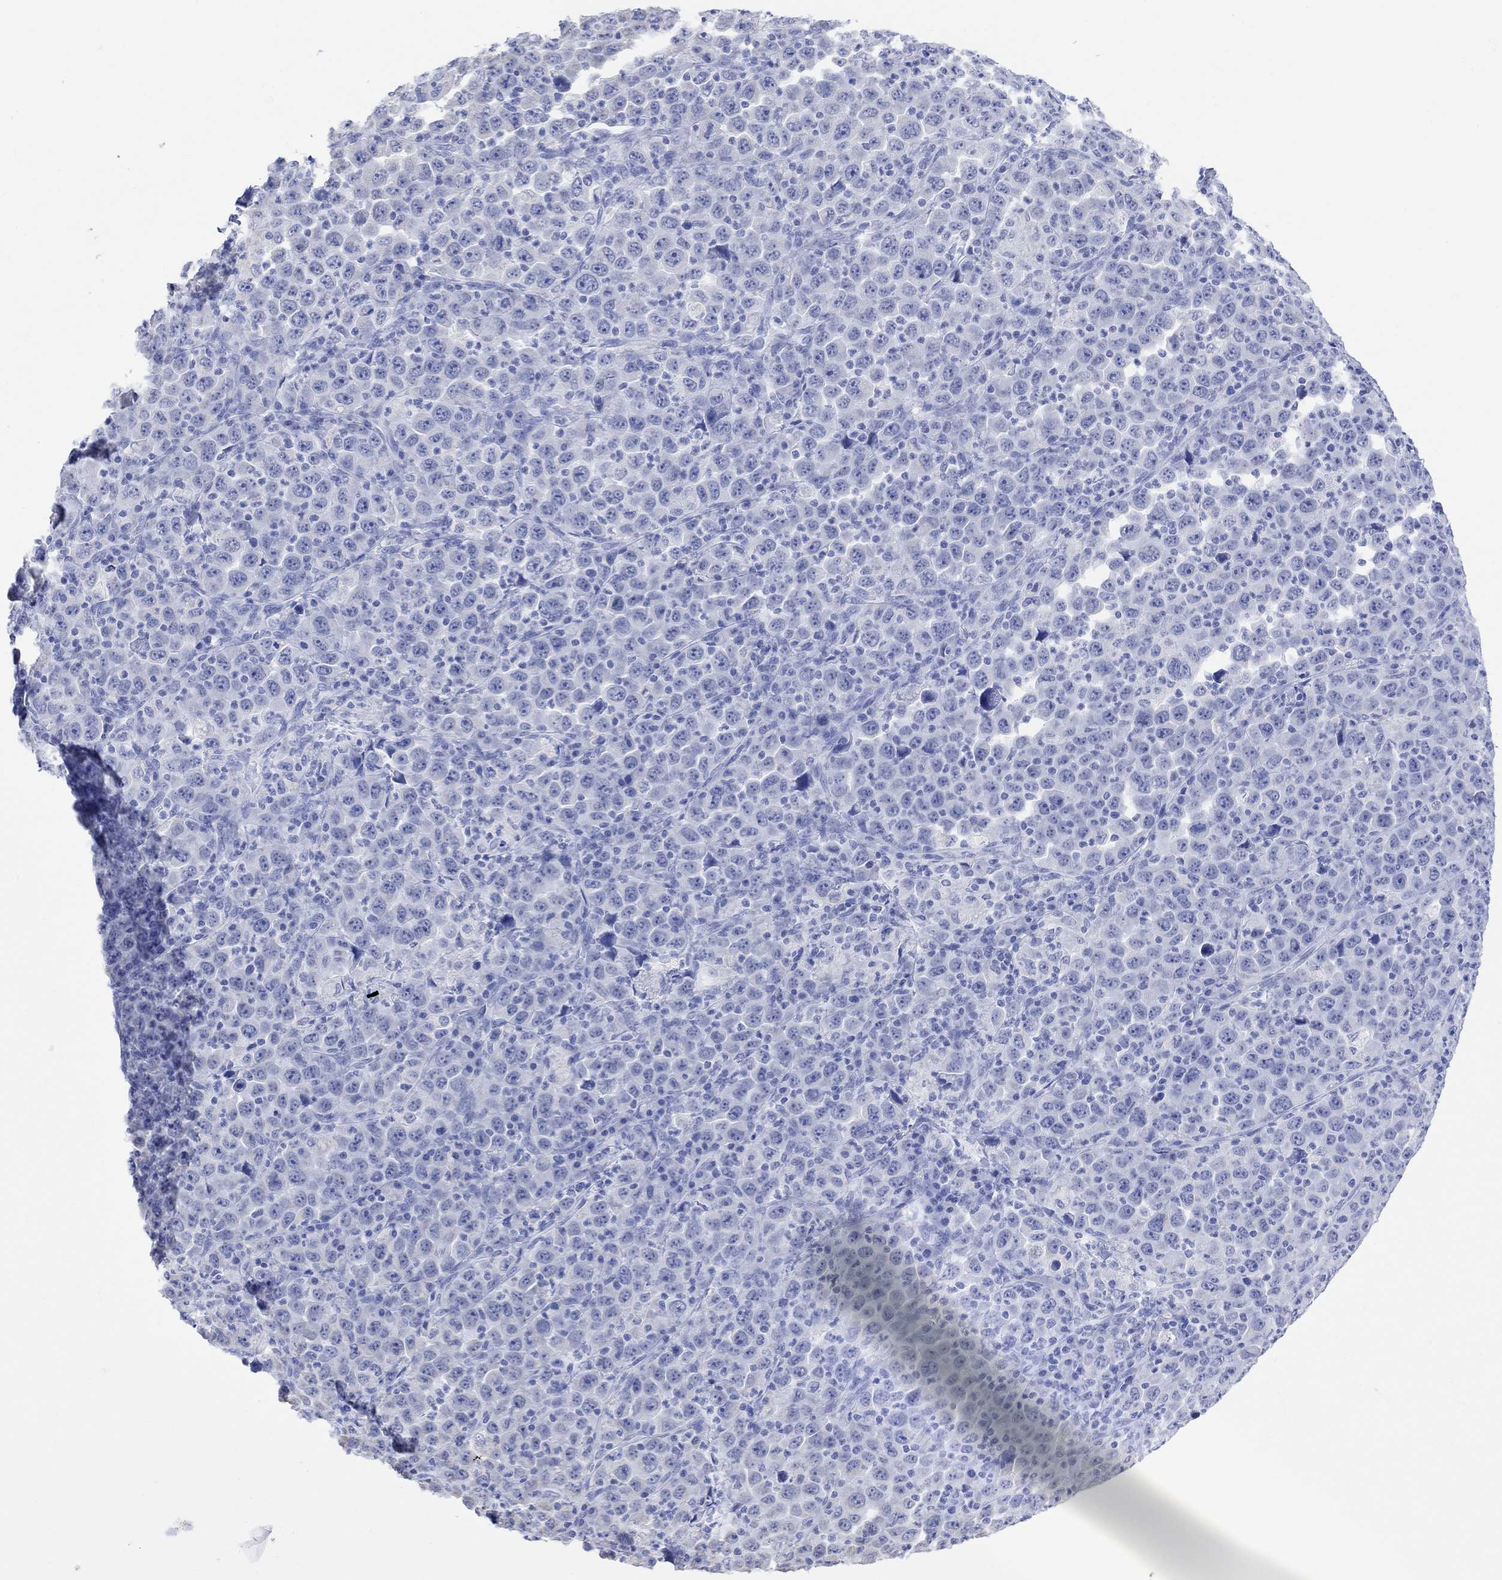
{"staining": {"intensity": "negative", "quantity": "none", "location": "none"}, "tissue": "stomach cancer", "cell_type": "Tumor cells", "image_type": "cancer", "snomed": [{"axis": "morphology", "description": "Normal tissue, NOS"}, {"axis": "morphology", "description": "Adenocarcinoma, NOS"}, {"axis": "topography", "description": "Stomach, upper"}, {"axis": "topography", "description": "Stomach"}], "caption": "Immunohistochemistry (IHC) of stomach cancer demonstrates no expression in tumor cells. The staining was performed using DAB (3,3'-diaminobenzidine) to visualize the protein expression in brown, while the nuclei were stained in blue with hematoxylin (Magnification: 20x).", "gene": "SYT12", "patient": {"sex": "male", "age": 59}}